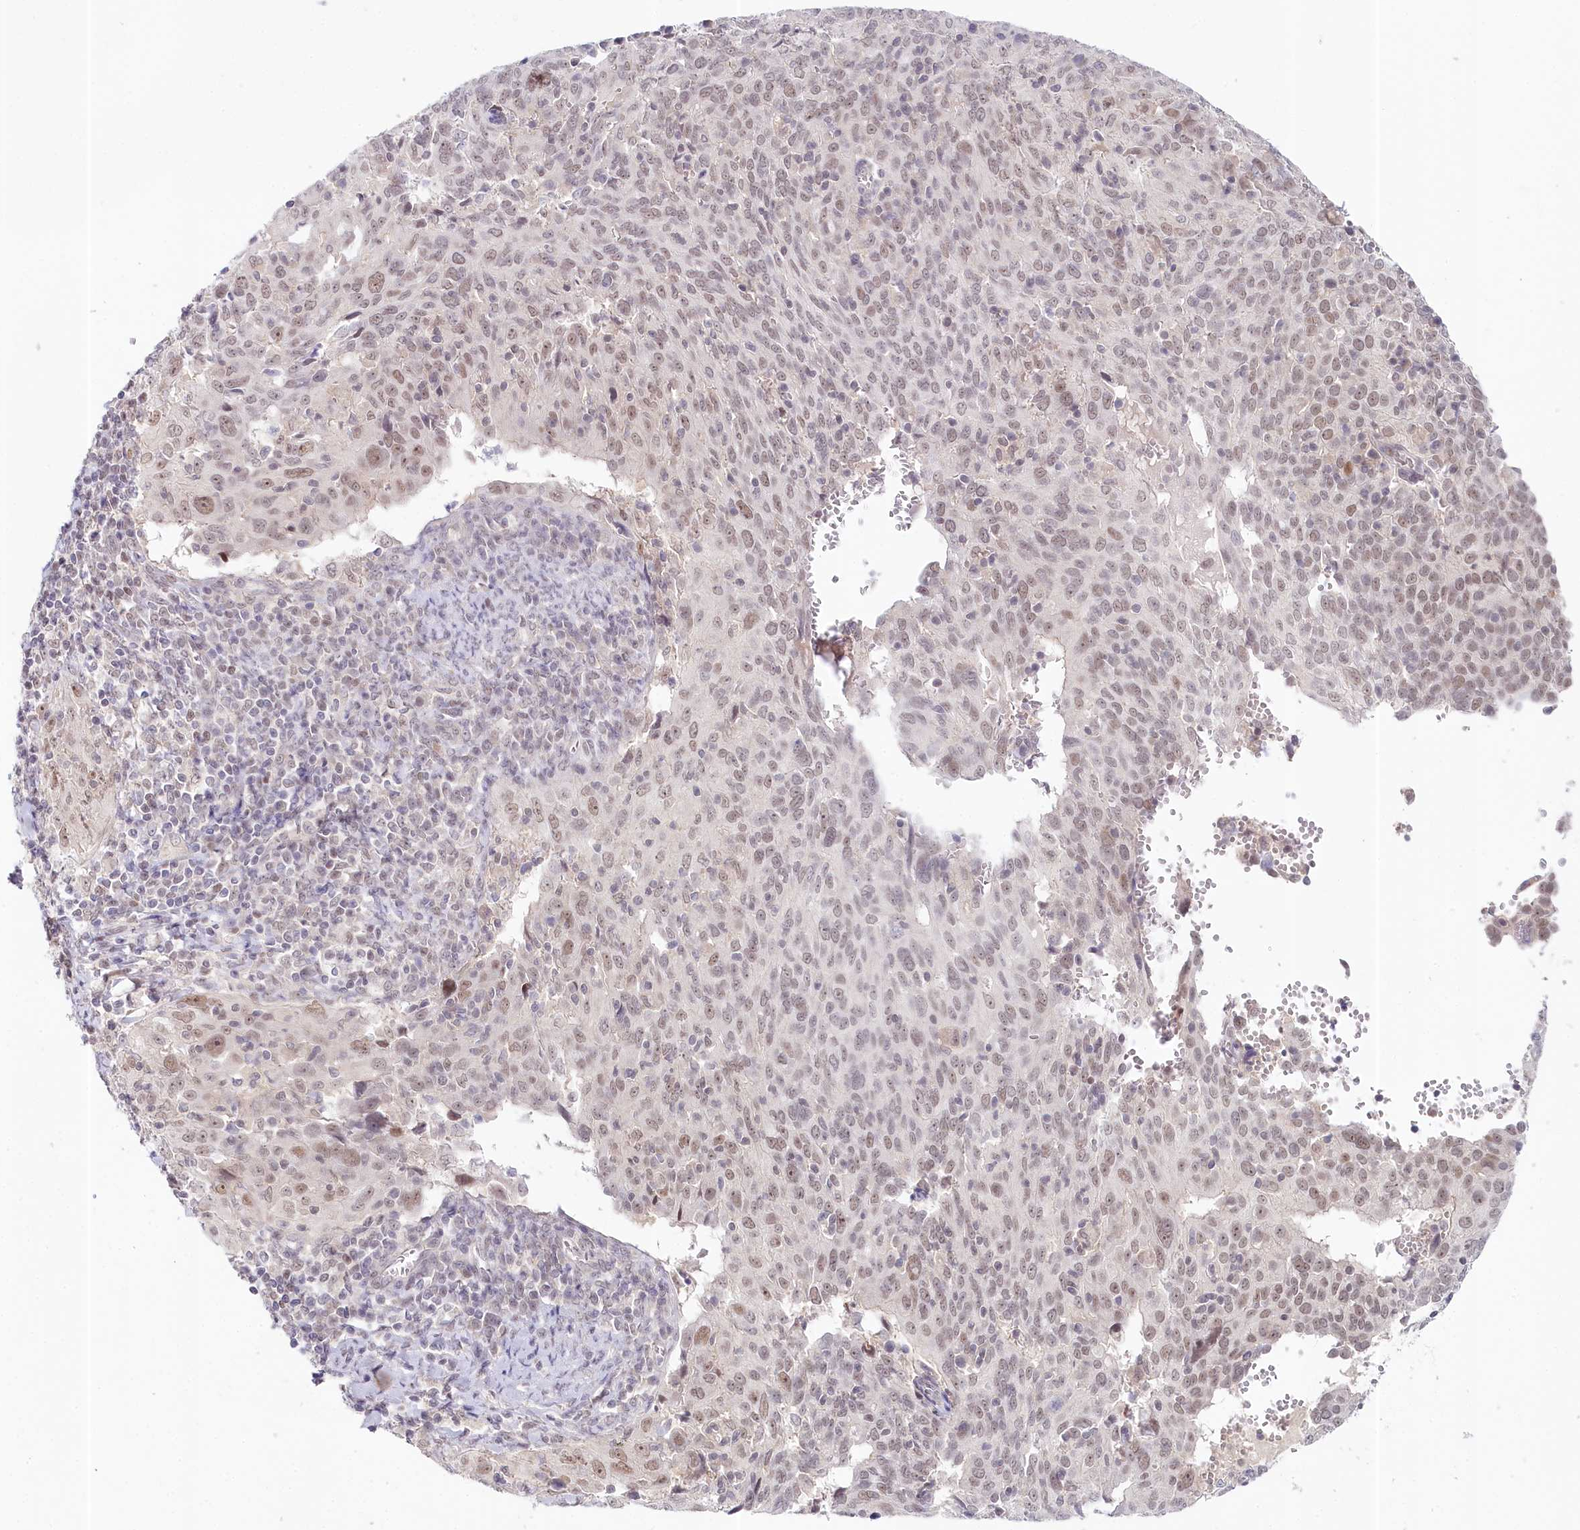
{"staining": {"intensity": "weak", "quantity": "25%-75%", "location": "nuclear"}, "tissue": "cervical cancer", "cell_type": "Tumor cells", "image_type": "cancer", "snomed": [{"axis": "morphology", "description": "Squamous cell carcinoma, NOS"}, {"axis": "topography", "description": "Cervix"}], "caption": "The image reveals immunohistochemical staining of cervical squamous cell carcinoma. There is weak nuclear expression is appreciated in about 25%-75% of tumor cells. The staining is performed using DAB (3,3'-diaminobenzidine) brown chromogen to label protein expression. The nuclei are counter-stained blue using hematoxylin.", "gene": "AMTN", "patient": {"sex": "female", "age": 31}}